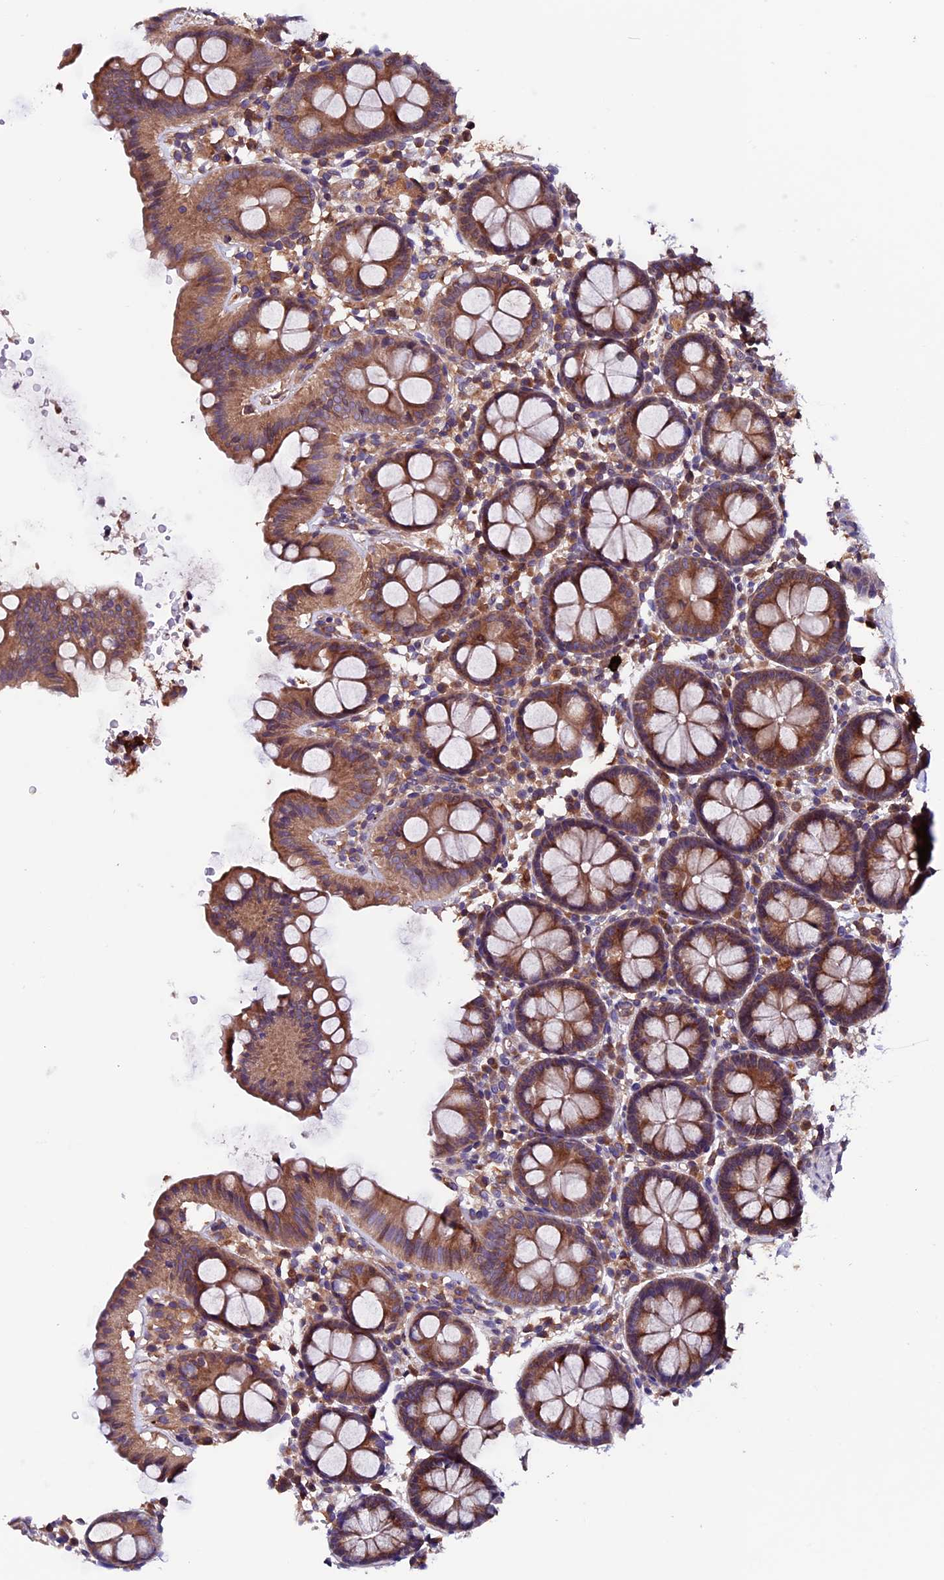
{"staining": {"intensity": "weak", "quantity": ">75%", "location": "cytoplasmic/membranous"}, "tissue": "colon", "cell_type": "Endothelial cells", "image_type": "normal", "snomed": [{"axis": "morphology", "description": "Normal tissue, NOS"}, {"axis": "topography", "description": "Colon"}], "caption": "Immunohistochemistry of unremarkable colon displays low levels of weak cytoplasmic/membranous staining in approximately >75% of endothelial cells.", "gene": "ZNF598", "patient": {"sex": "male", "age": 75}}